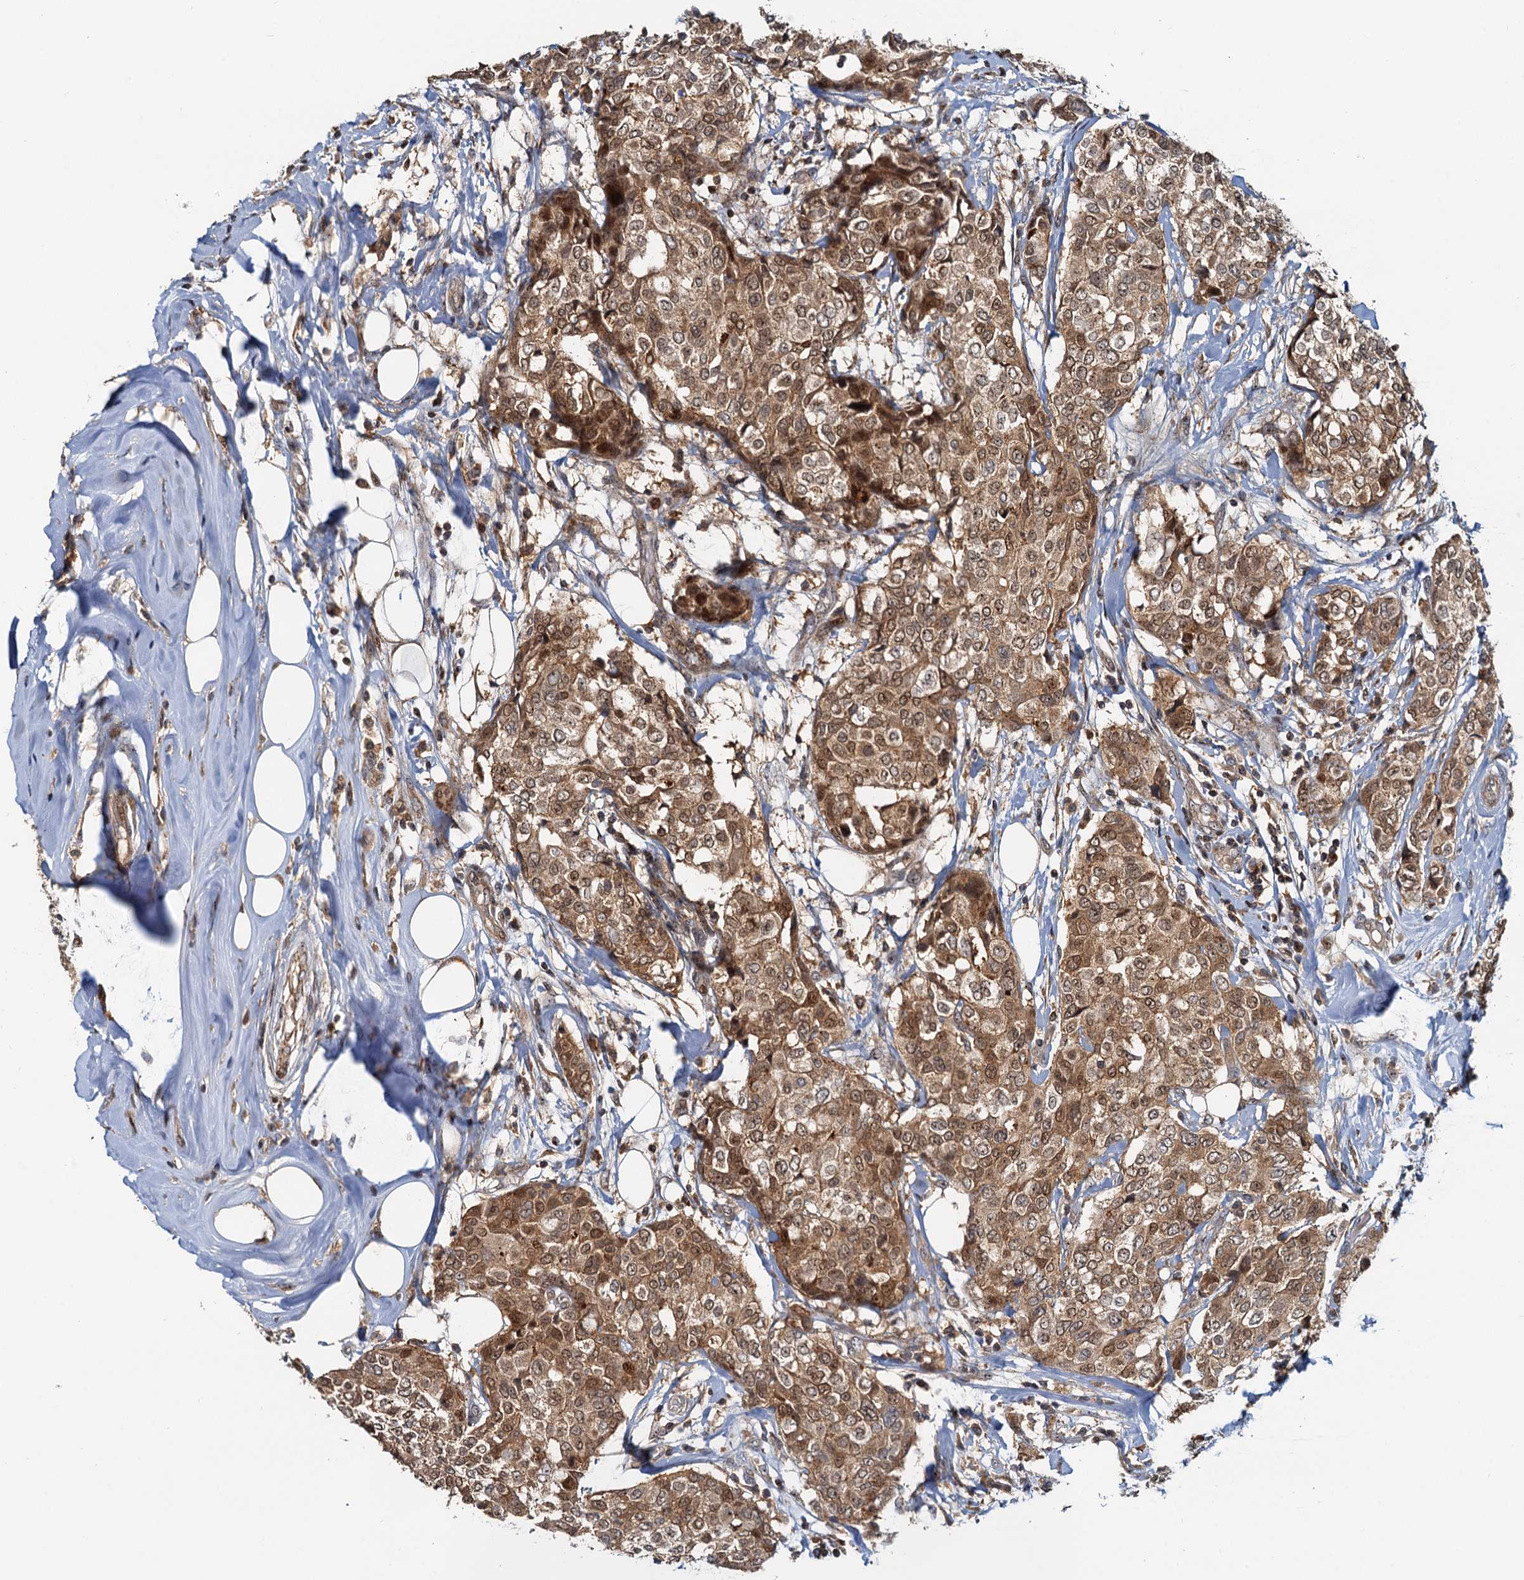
{"staining": {"intensity": "moderate", "quantity": ">75%", "location": "cytoplasmic/membranous,nuclear"}, "tissue": "breast cancer", "cell_type": "Tumor cells", "image_type": "cancer", "snomed": [{"axis": "morphology", "description": "Lobular carcinoma"}, {"axis": "topography", "description": "Breast"}], "caption": "A medium amount of moderate cytoplasmic/membranous and nuclear expression is identified in about >75% of tumor cells in lobular carcinoma (breast) tissue.", "gene": "TOLLIP", "patient": {"sex": "female", "age": 51}}